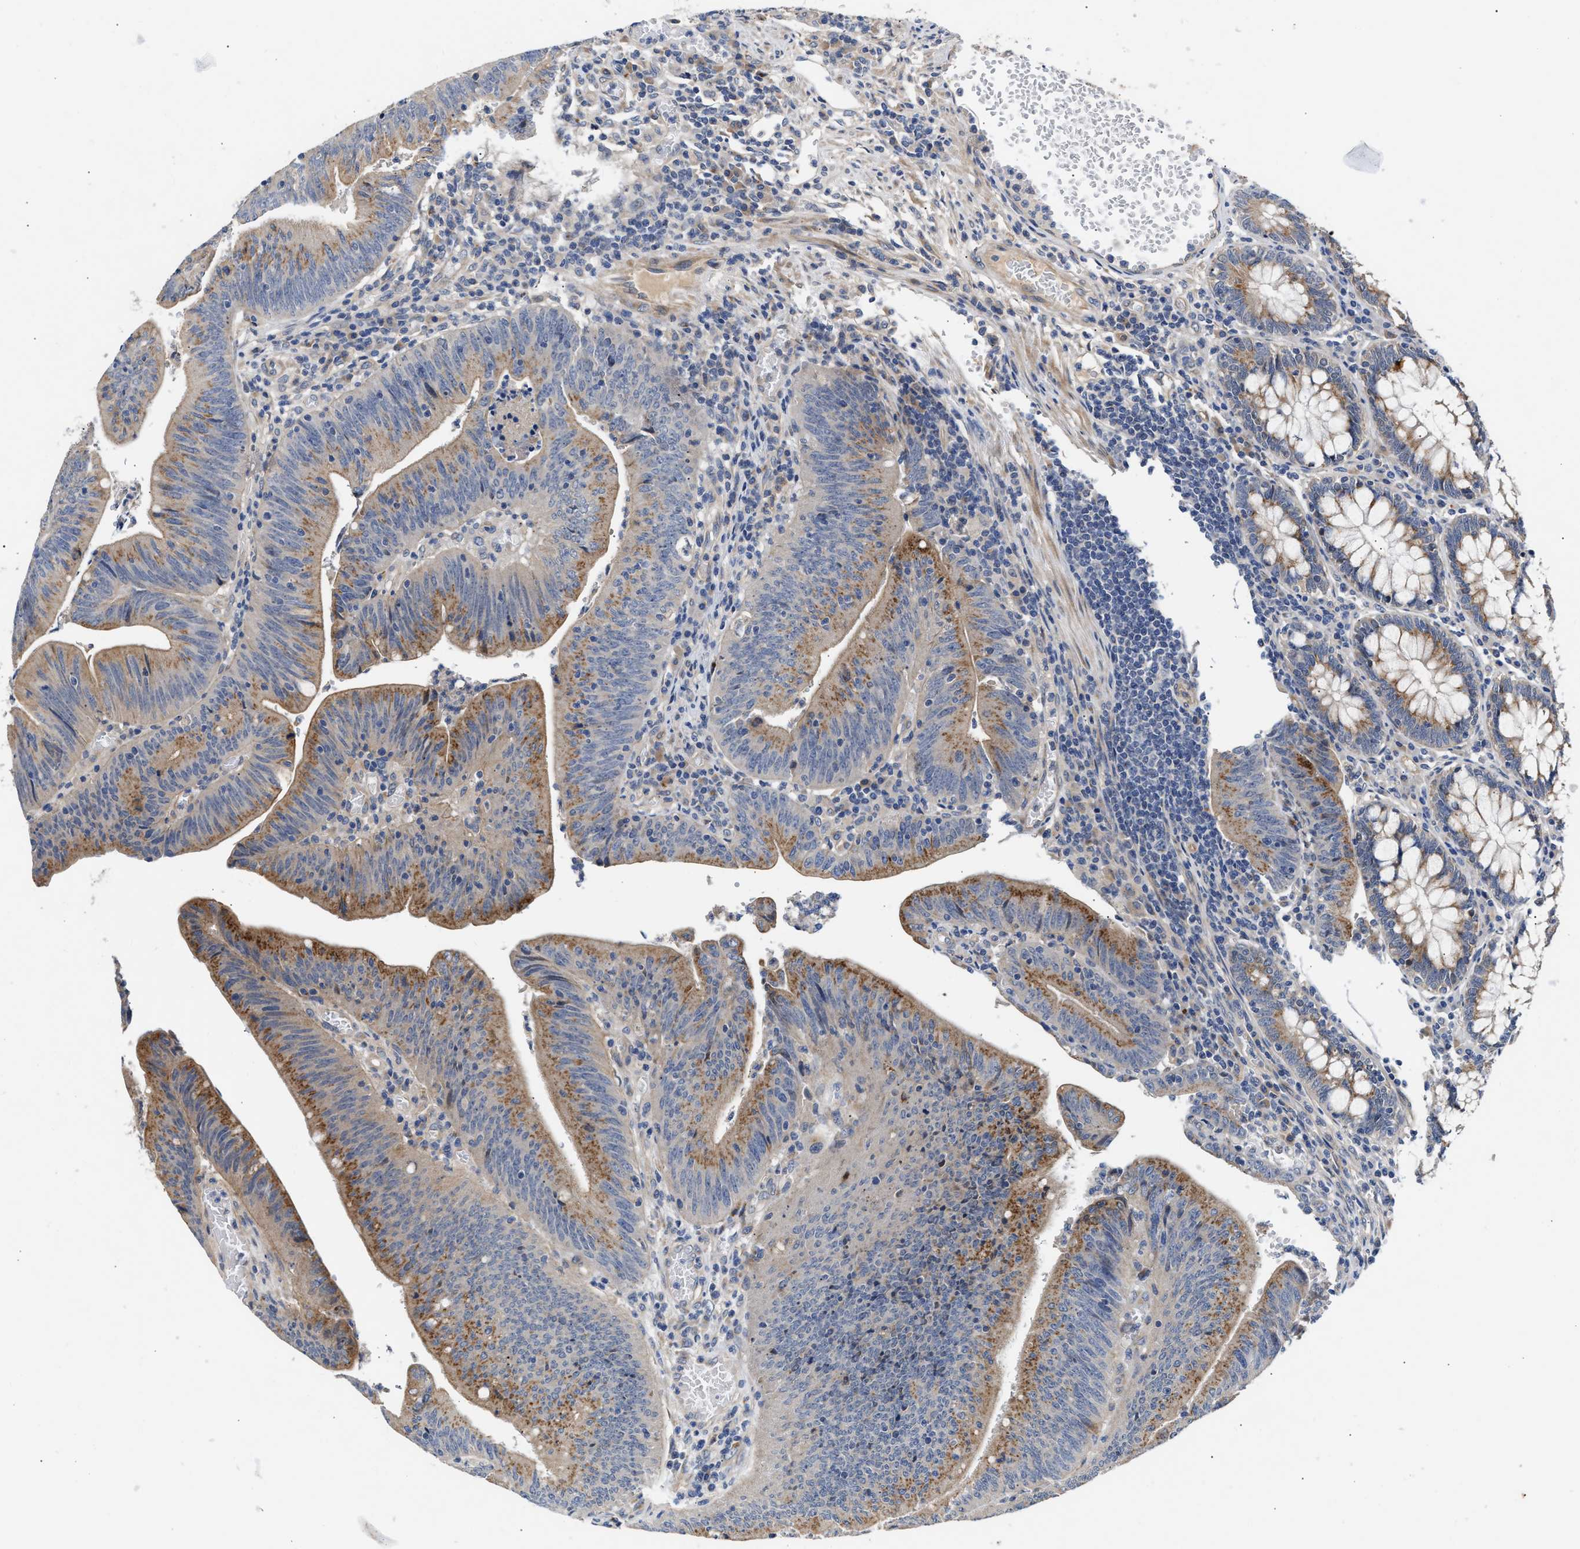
{"staining": {"intensity": "moderate", "quantity": ">75%", "location": "cytoplasmic/membranous"}, "tissue": "colorectal cancer", "cell_type": "Tumor cells", "image_type": "cancer", "snomed": [{"axis": "morphology", "description": "Normal tissue, NOS"}, {"axis": "morphology", "description": "Adenocarcinoma, NOS"}, {"axis": "topography", "description": "Rectum"}], "caption": "This histopathology image displays adenocarcinoma (colorectal) stained with immunohistochemistry to label a protein in brown. The cytoplasmic/membranous of tumor cells show moderate positivity for the protein. Nuclei are counter-stained blue.", "gene": "CCDC146", "patient": {"sex": "female", "age": 66}}